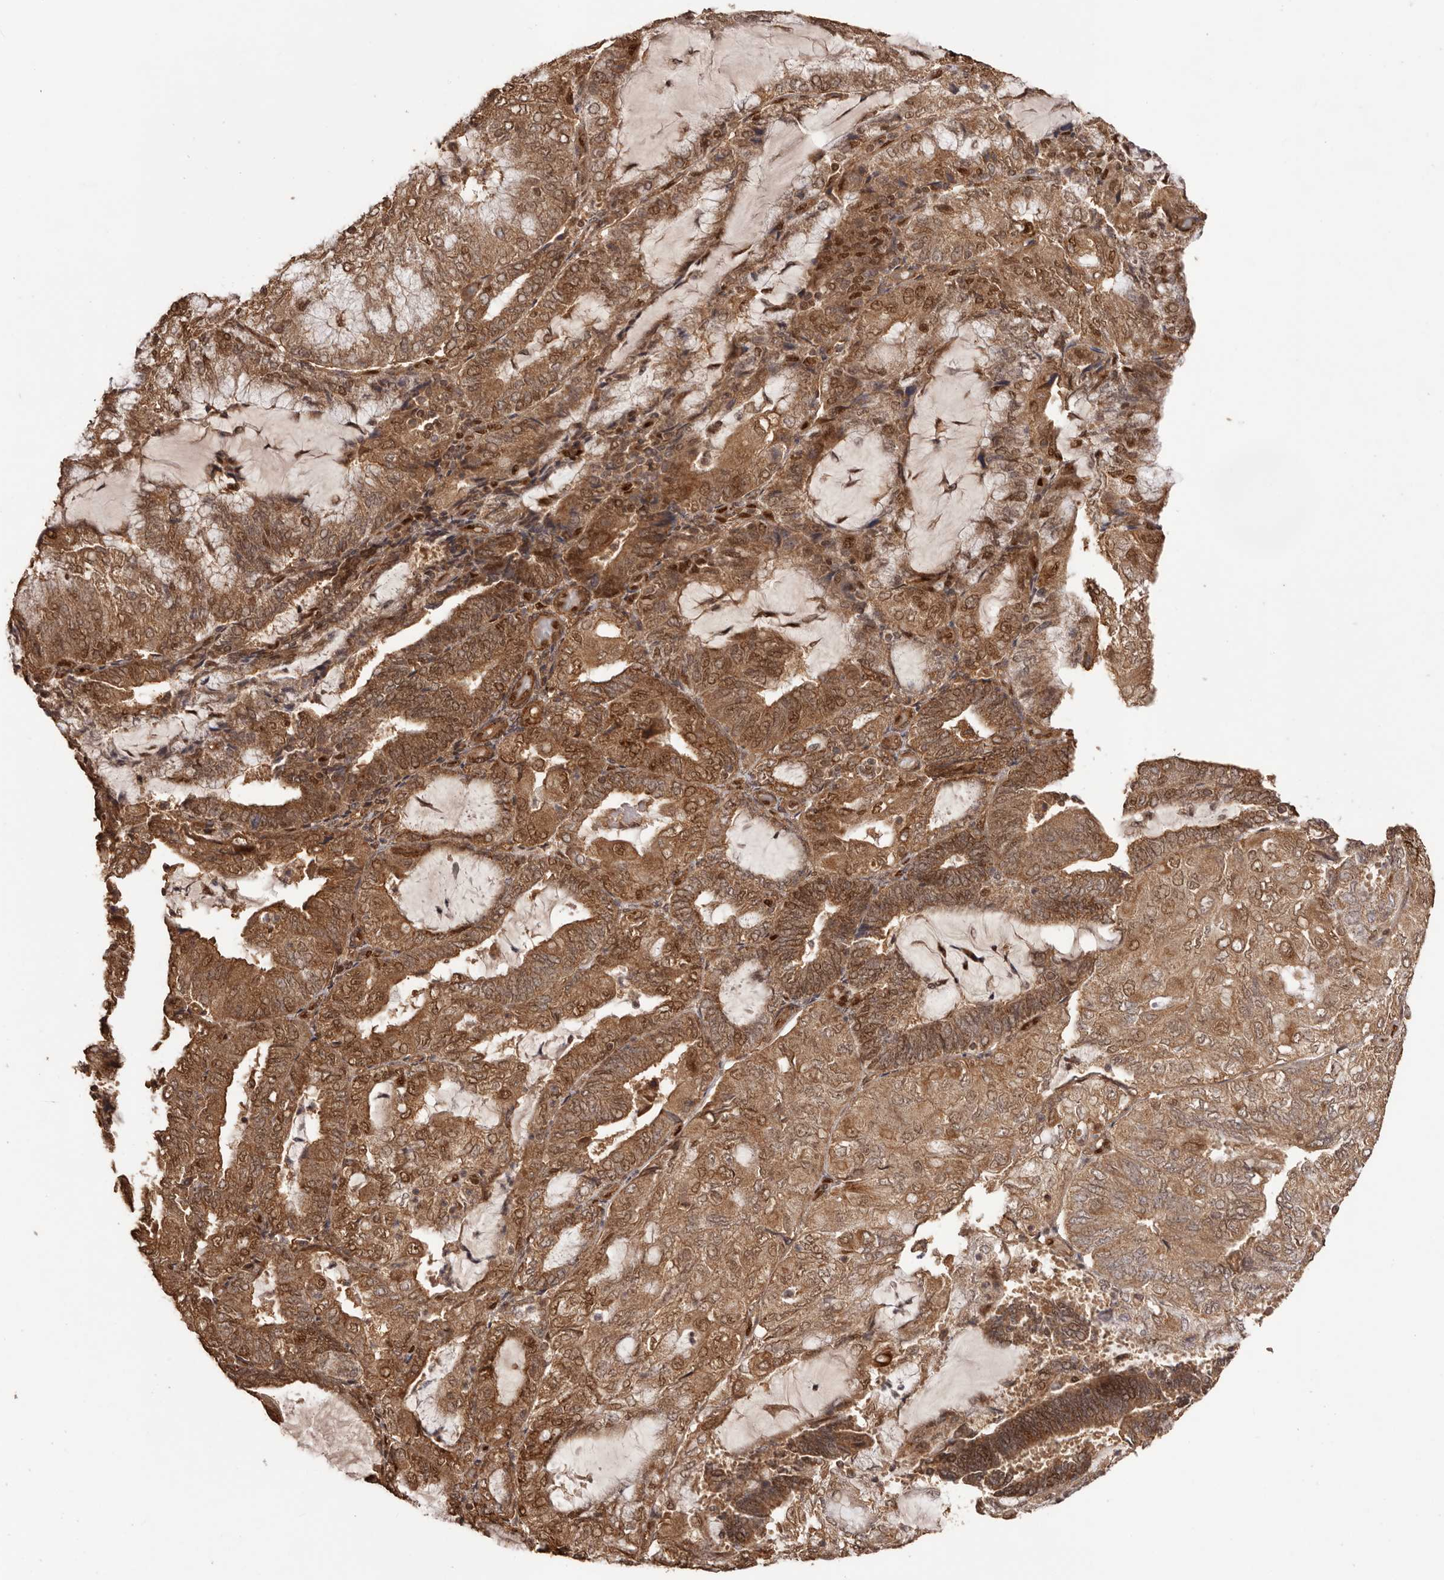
{"staining": {"intensity": "moderate", "quantity": ">75%", "location": "cytoplasmic/membranous,nuclear"}, "tissue": "endometrial cancer", "cell_type": "Tumor cells", "image_type": "cancer", "snomed": [{"axis": "morphology", "description": "Adenocarcinoma, NOS"}, {"axis": "topography", "description": "Endometrium"}], "caption": "Endometrial cancer (adenocarcinoma) stained with IHC exhibits moderate cytoplasmic/membranous and nuclear staining in approximately >75% of tumor cells.", "gene": "UBR2", "patient": {"sex": "female", "age": 81}}